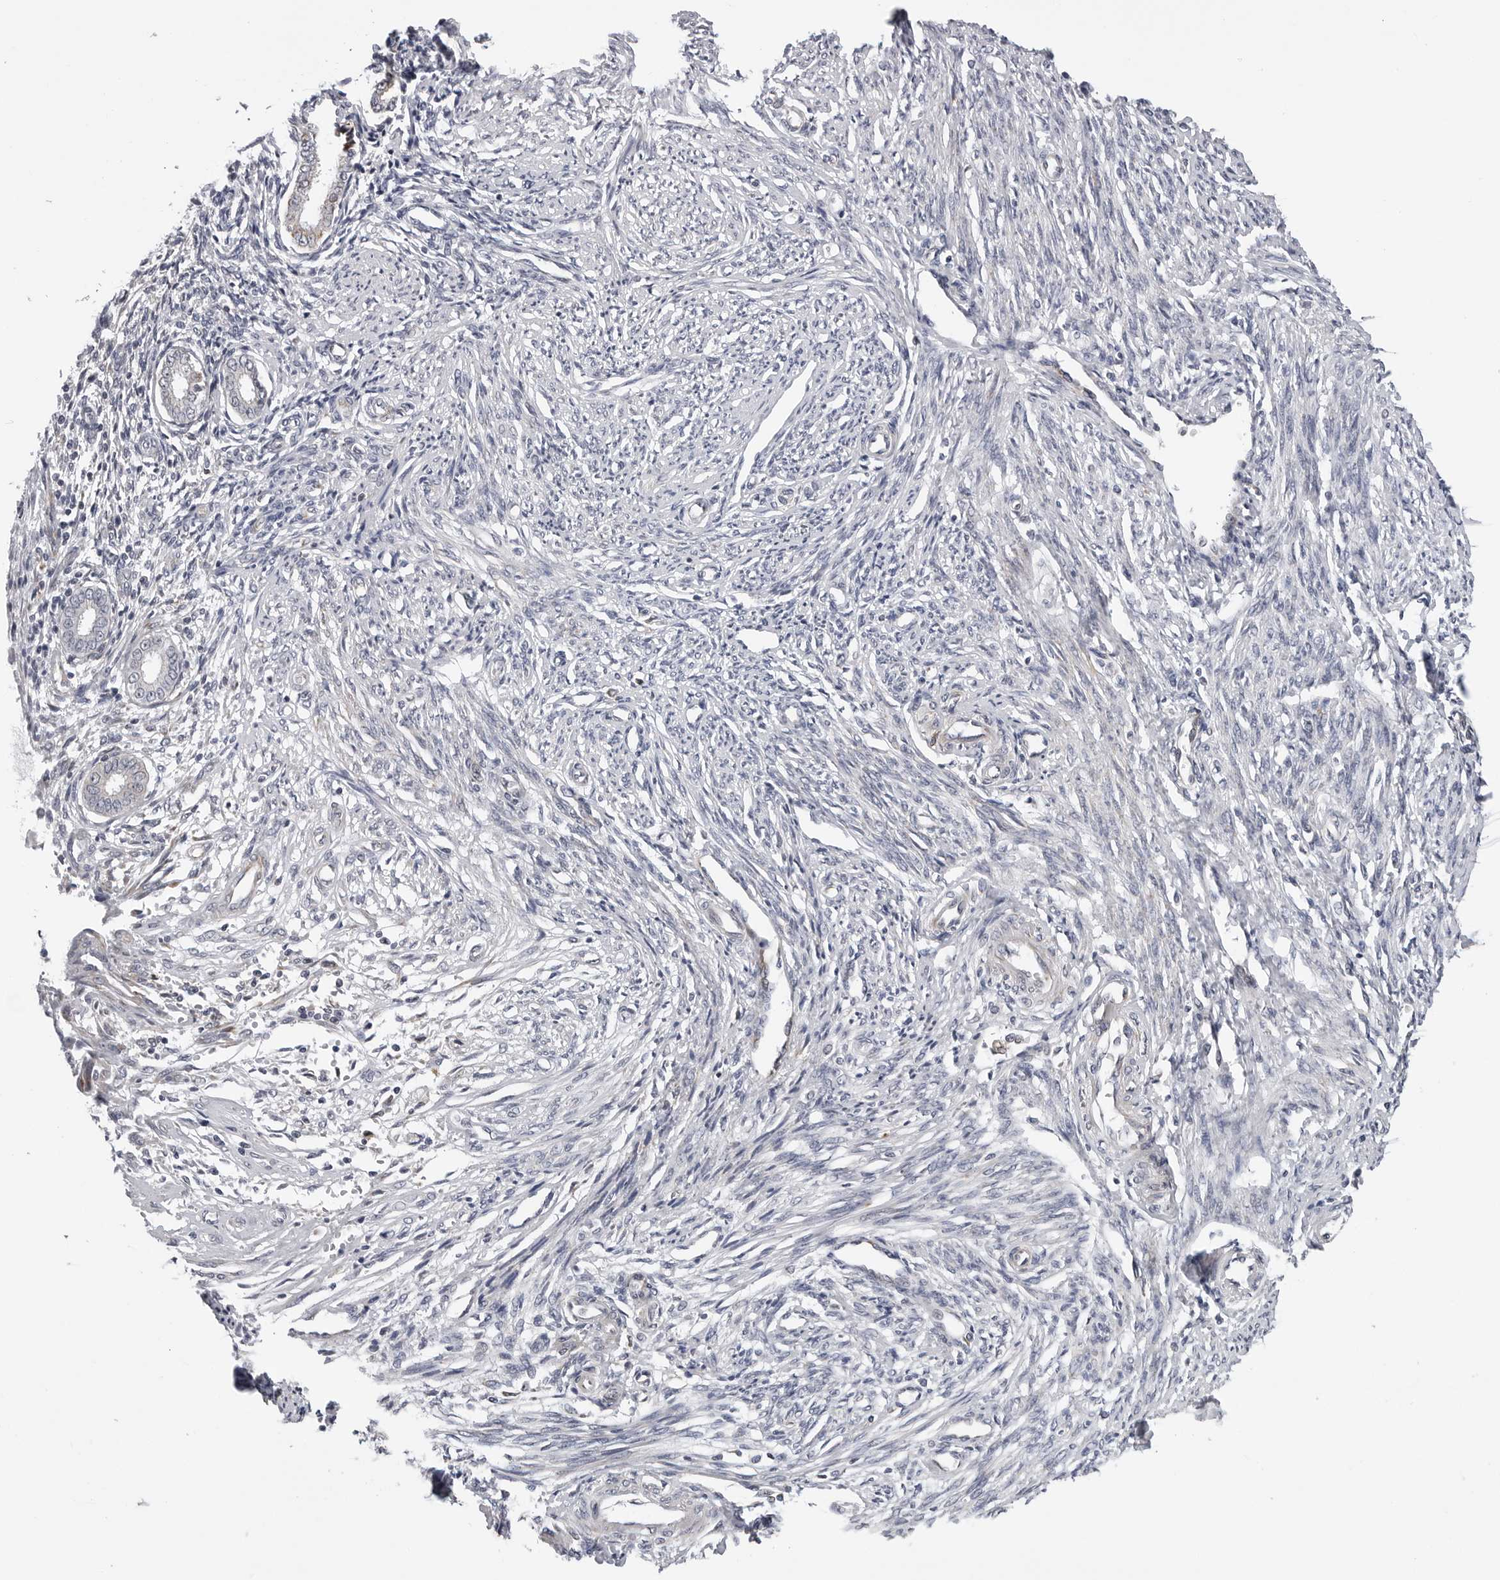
{"staining": {"intensity": "negative", "quantity": "none", "location": "none"}, "tissue": "endometrium", "cell_type": "Cells in endometrial stroma", "image_type": "normal", "snomed": [{"axis": "morphology", "description": "Normal tissue, NOS"}, {"axis": "topography", "description": "Endometrium"}], "caption": "High power microscopy micrograph of an IHC micrograph of unremarkable endometrium, revealing no significant staining in cells in endometrial stroma. (DAB (3,3'-diaminobenzidine) immunohistochemistry, high magnification).", "gene": "CDK20", "patient": {"sex": "female", "age": 56}}